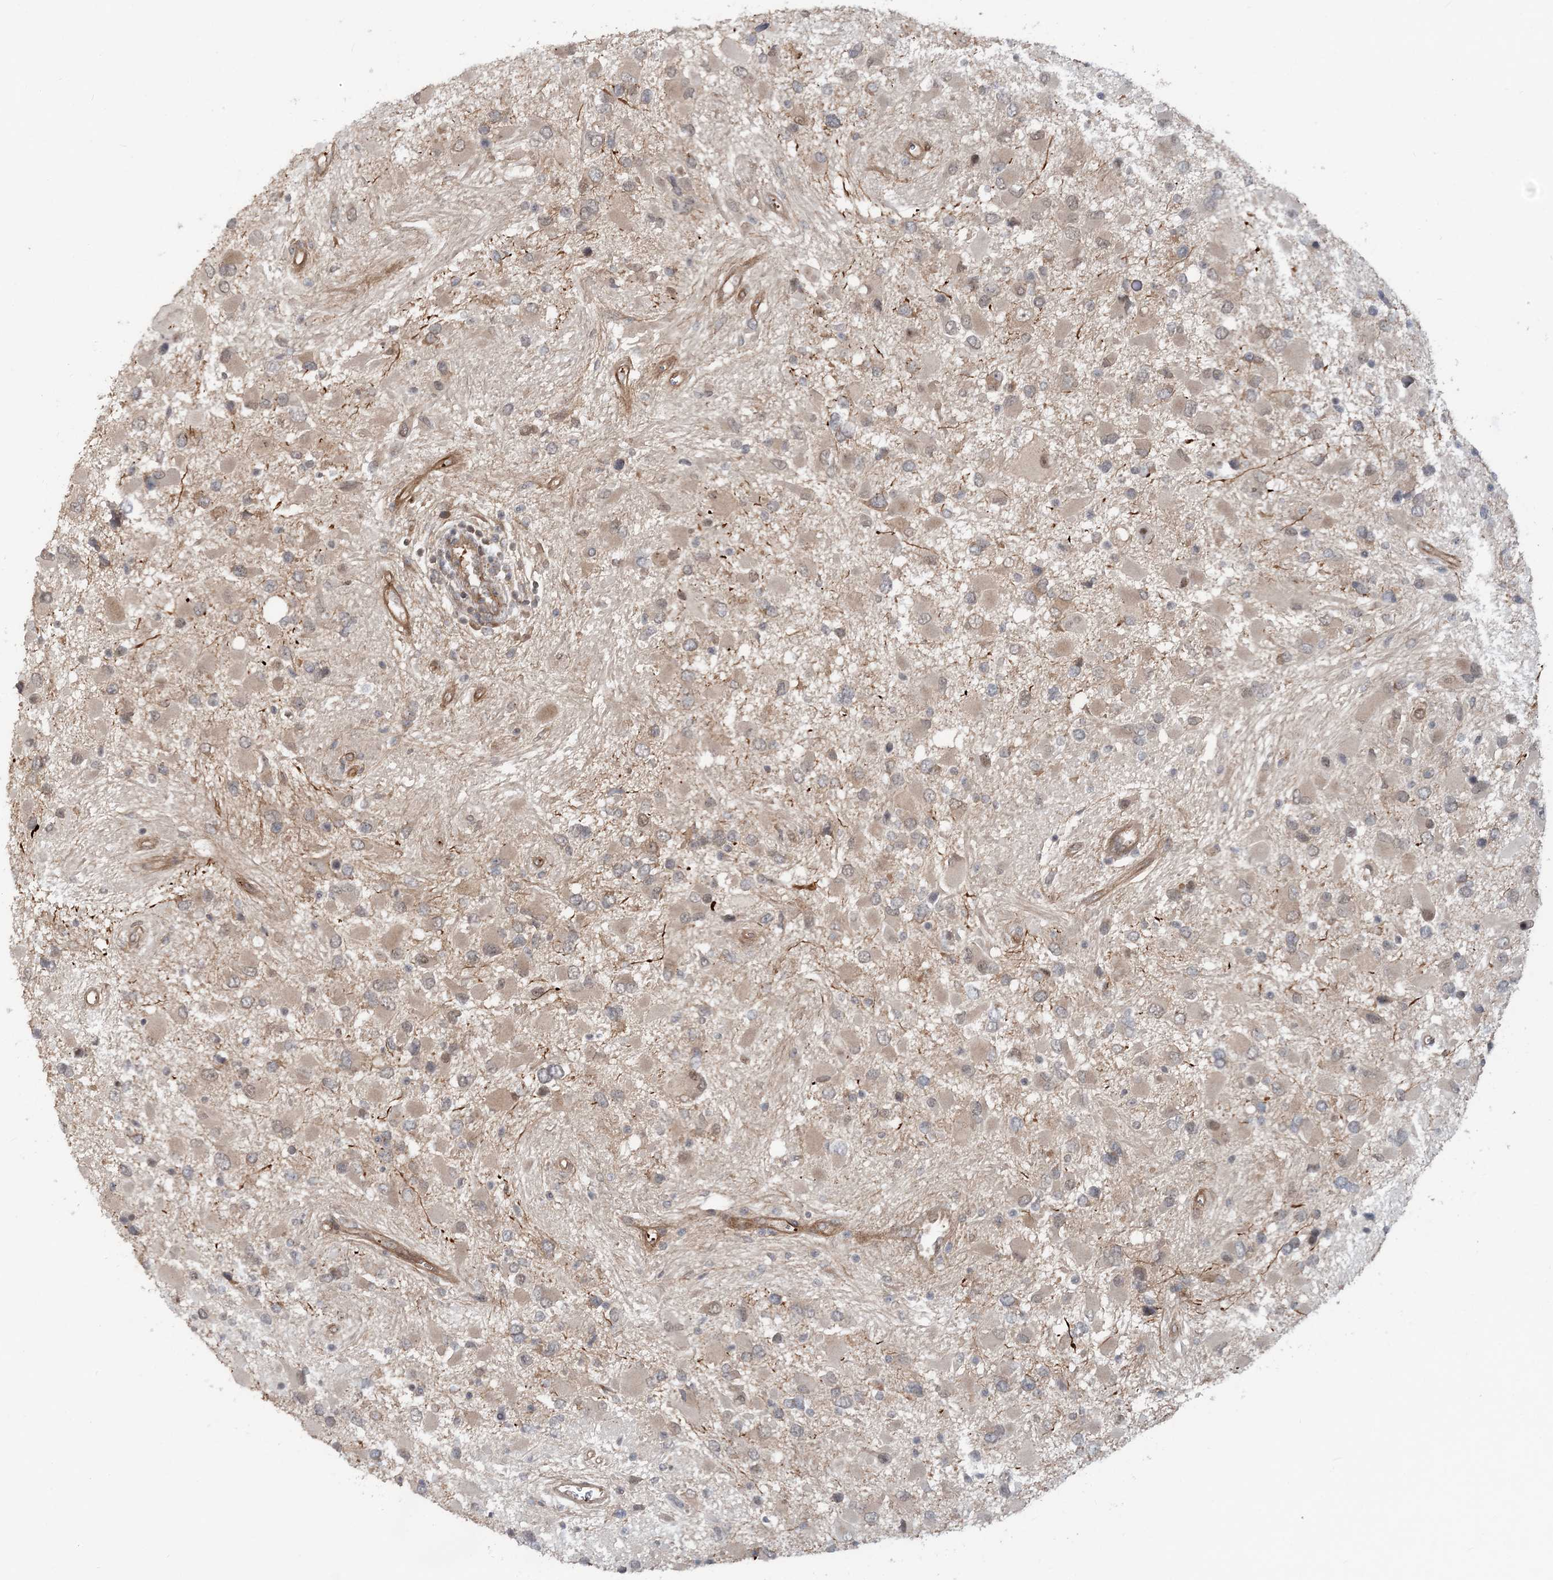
{"staining": {"intensity": "weak", "quantity": ">75%", "location": "cytoplasmic/membranous"}, "tissue": "glioma", "cell_type": "Tumor cells", "image_type": "cancer", "snomed": [{"axis": "morphology", "description": "Glioma, malignant, High grade"}, {"axis": "topography", "description": "Brain"}], "caption": "This photomicrograph reveals high-grade glioma (malignant) stained with immunohistochemistry to label a protein in brown. The cytoplasmic/membranous of tumor cells show weak positivity for the protein. Nuclei are counter-stained blue.", "gene": "GEMIN5", "patient": {"sex": "male", "age": 53}}